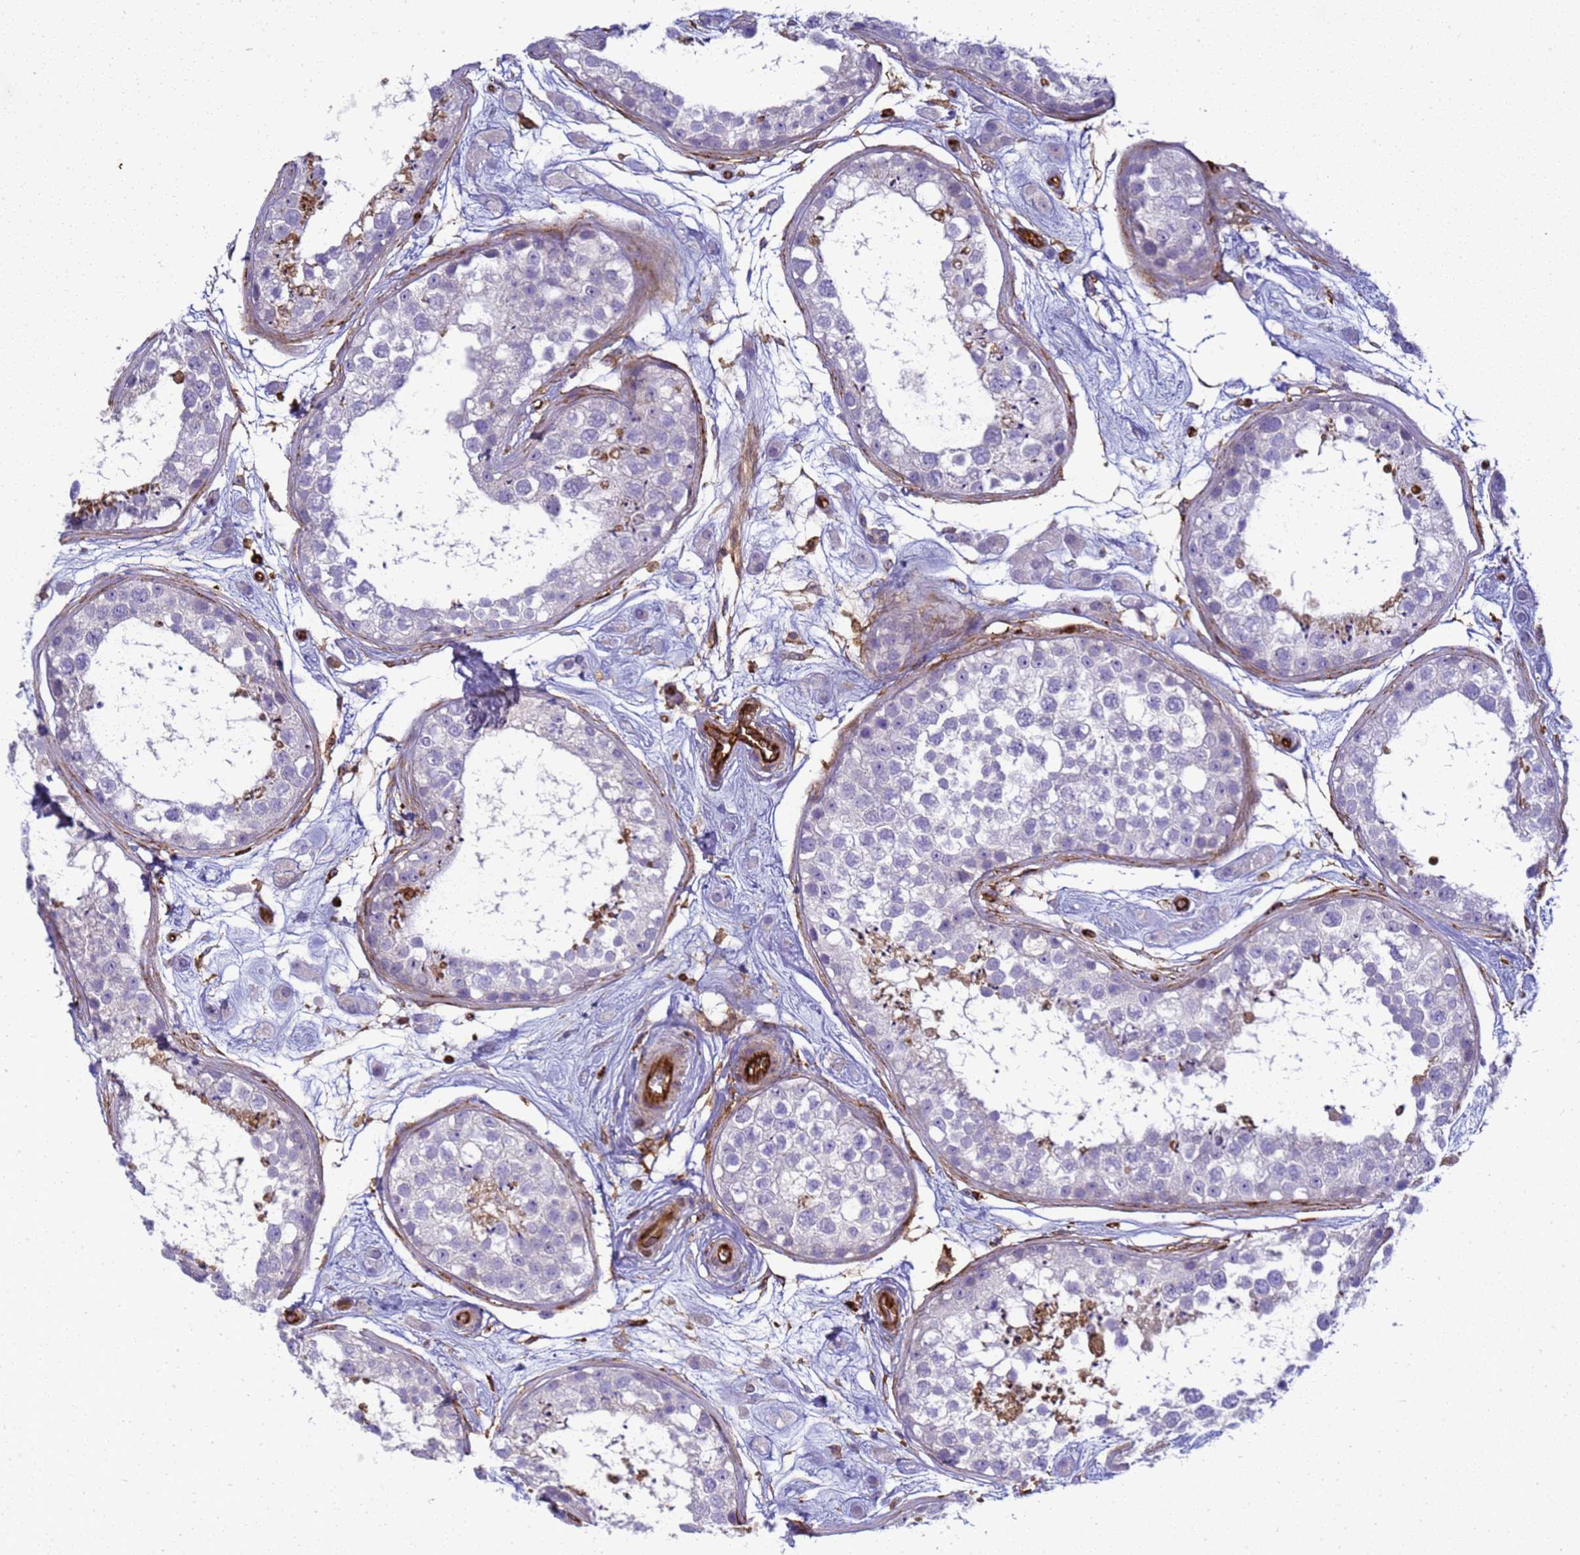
{"staining": {"intensity": "negative", "quantity": "none", "location": "none"}, "tissue": "testis", "cell_type": "Cells in seminiferous ducts", "image_type": "normal", "snomed": [{"axis": "morphology", "description": "Normal tissue, NOS"}, {"axis": "topography", "description": "Testis"}], "caption": "Immunohistochemistry of benign human testis shows no expression in cells in seminiferous ducts. The staining was performed using DAB to visualize the protein expression in brown, while the nuclei were stained in blue with hematoxylin (Magnification: 20x).", "gene": "ZBTB8OS", "patient": {"sex": "male", "age": 25}}